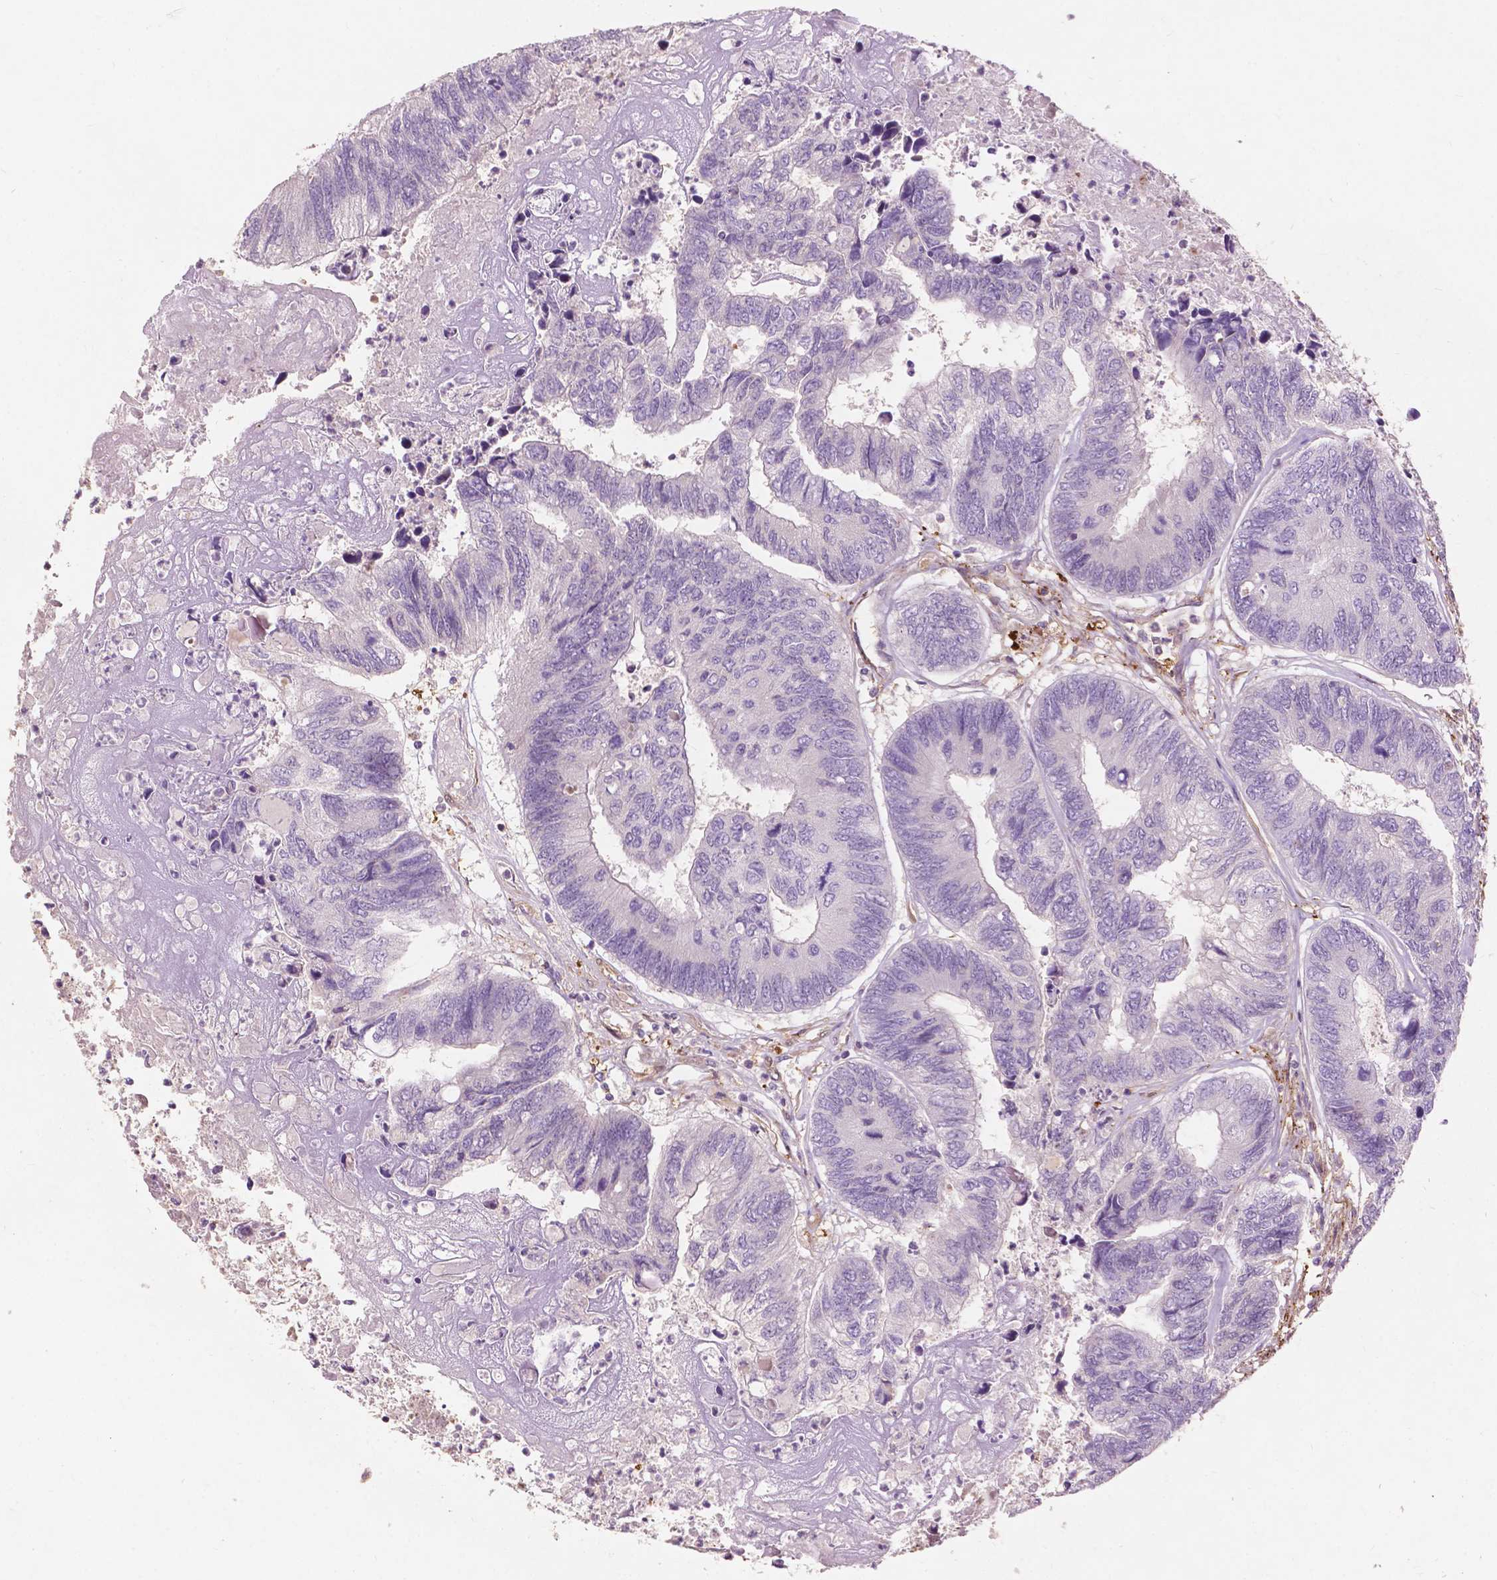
{"staining": {"intensity": "negative", "quantity": "none", "location": "none"}, "tissue": "colorectal cancer", "cell_type": "Tumor cells", "image_type": "cancer", "snomed": [{"axis": "morphology", "description": "Adenocarcinoma, NOS"}, {"axis": "topography", "description": "Colon"}], "caption": "Tumor cells are negative for protein expression in human colorectal adenocarcinoma.", "gene": "GPR37", "patient": {"sex": "female", "age": 67}}